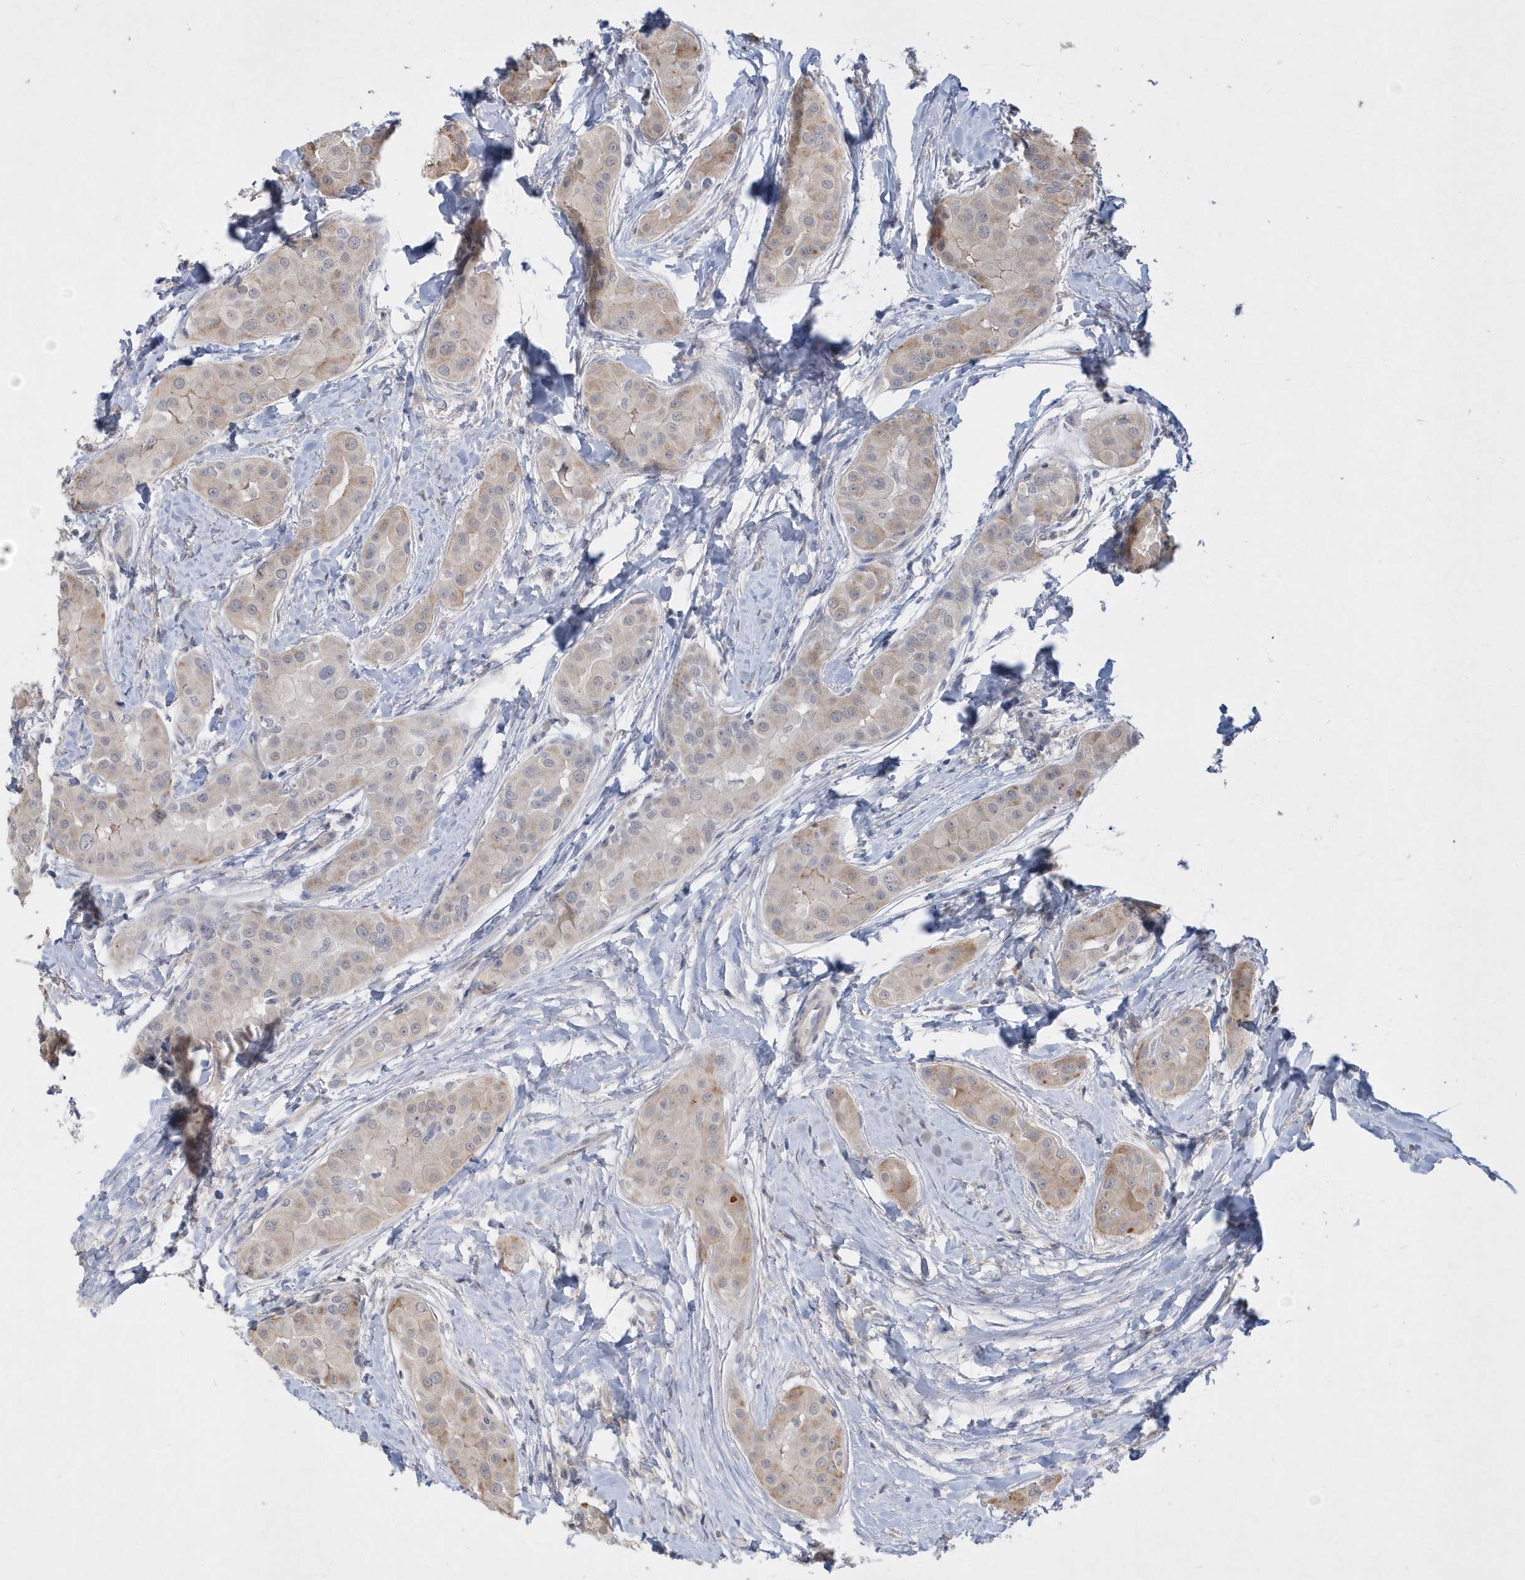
{"staining": {"intensity": "weak", "quantity": "25%-75%", "location": "cytoplasmic/membranous"}, "tissue": "thyroid cancer", "cell_type": "Tumor cells", "image_type": "cancer", "snomed": [{"axis": "morphology", "description": "Papillary adenocarcinoma, NOS"}, {"axis": "topography", "description": "Thyroid gland"}], "caption": "A photomicrograph showing weak cytoplasmic/membranous staining in approximately 25%-75% of tumor cells in thyroid cancer, as visualized by brown immunohistochemical staining.", "gene": "TSPEAR", "patient": {"sex": "male", "age": 33}}